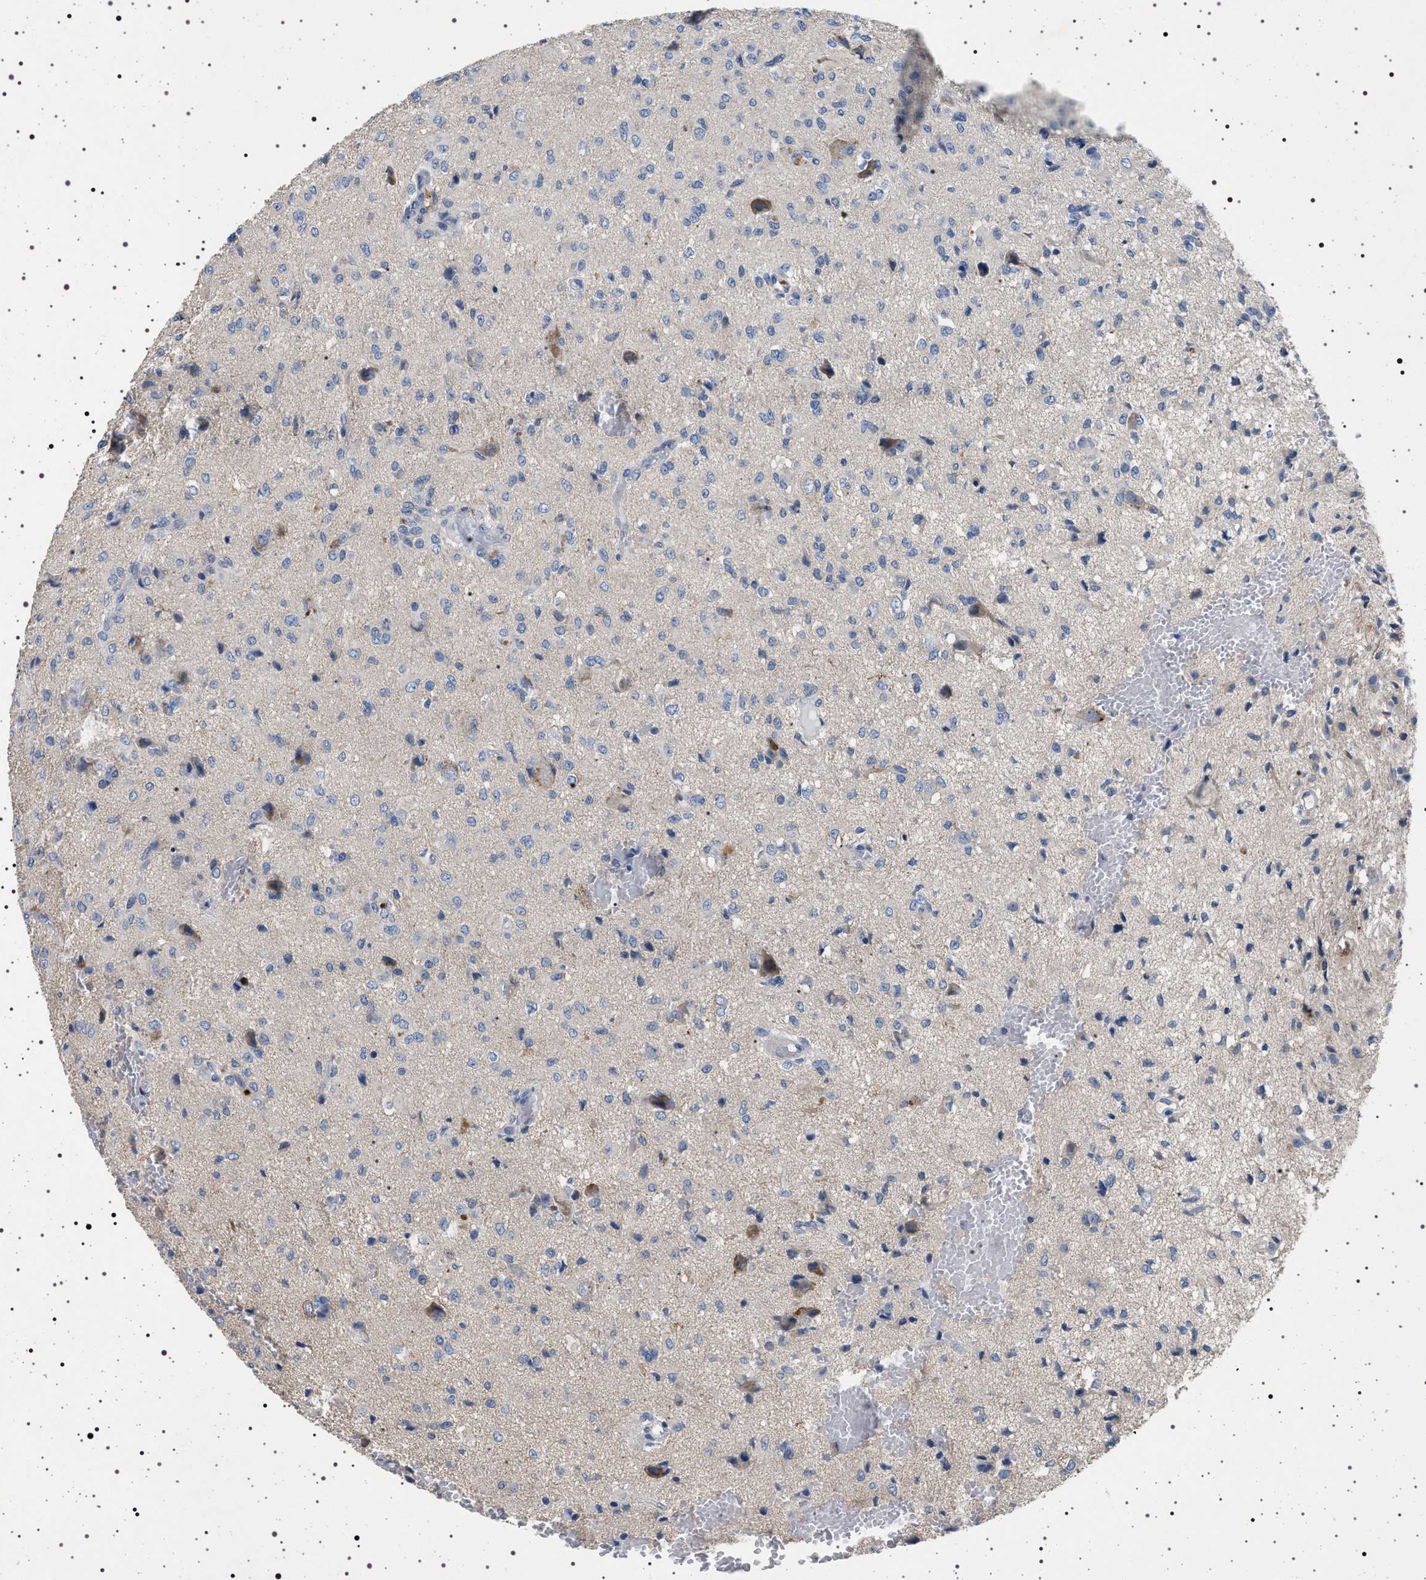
{"staining": {"intensity": "negative", "quantity": "none", "location": "none"}, "tissue": "glioma", "cell_type": "Tumor cells", "image_type": "cancer", "snomed": [{"axis": "morphology", "description": "Glioma, malignant, High grade"}, {"axis": "topography", "description": "Brain"}], "caption": "Image shows no significant protein expression in tumor cells of glioma.", "gene": "NAT9", "patient": {"sex": "female", "age": 59}}